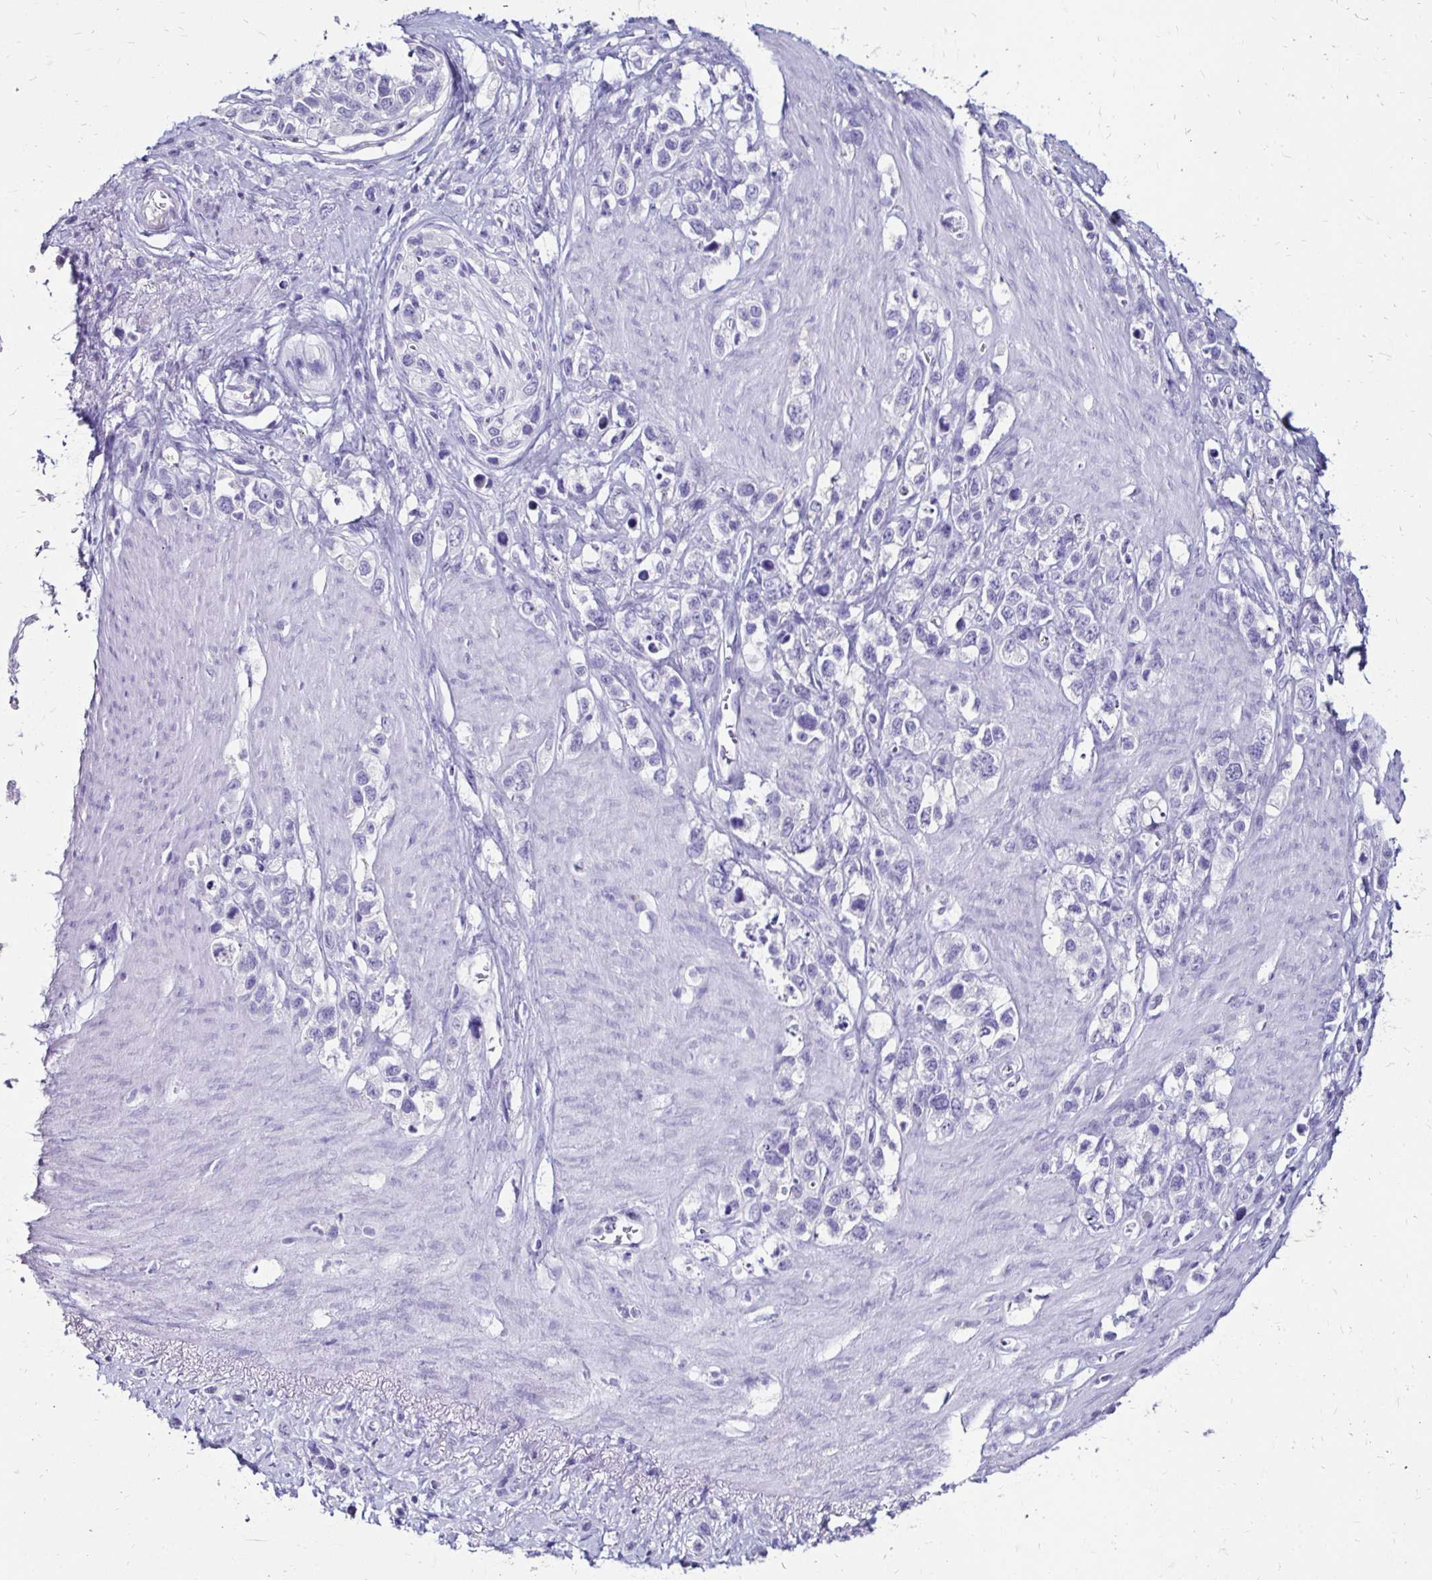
{"staining": {"intensity": "negative", "quantity": "none", "location": "none"}, "tissue": "stomach cancer", "cell_type": "Tumor cells", "image_type": "cancer", "snomed": [{"axis": "morphology", "description": "Adenocarcinoma, NOS"}, {"axis": "topography", "description": "Stomach"}], "caption": "Immunohistochemistry photomicrograph of stomach adenocarcinoma stained for a protein (brown), which exhibits no expression in tumor cells.", "gene": "KCNT1", "patient": {"sex": "female", "age": 65}}